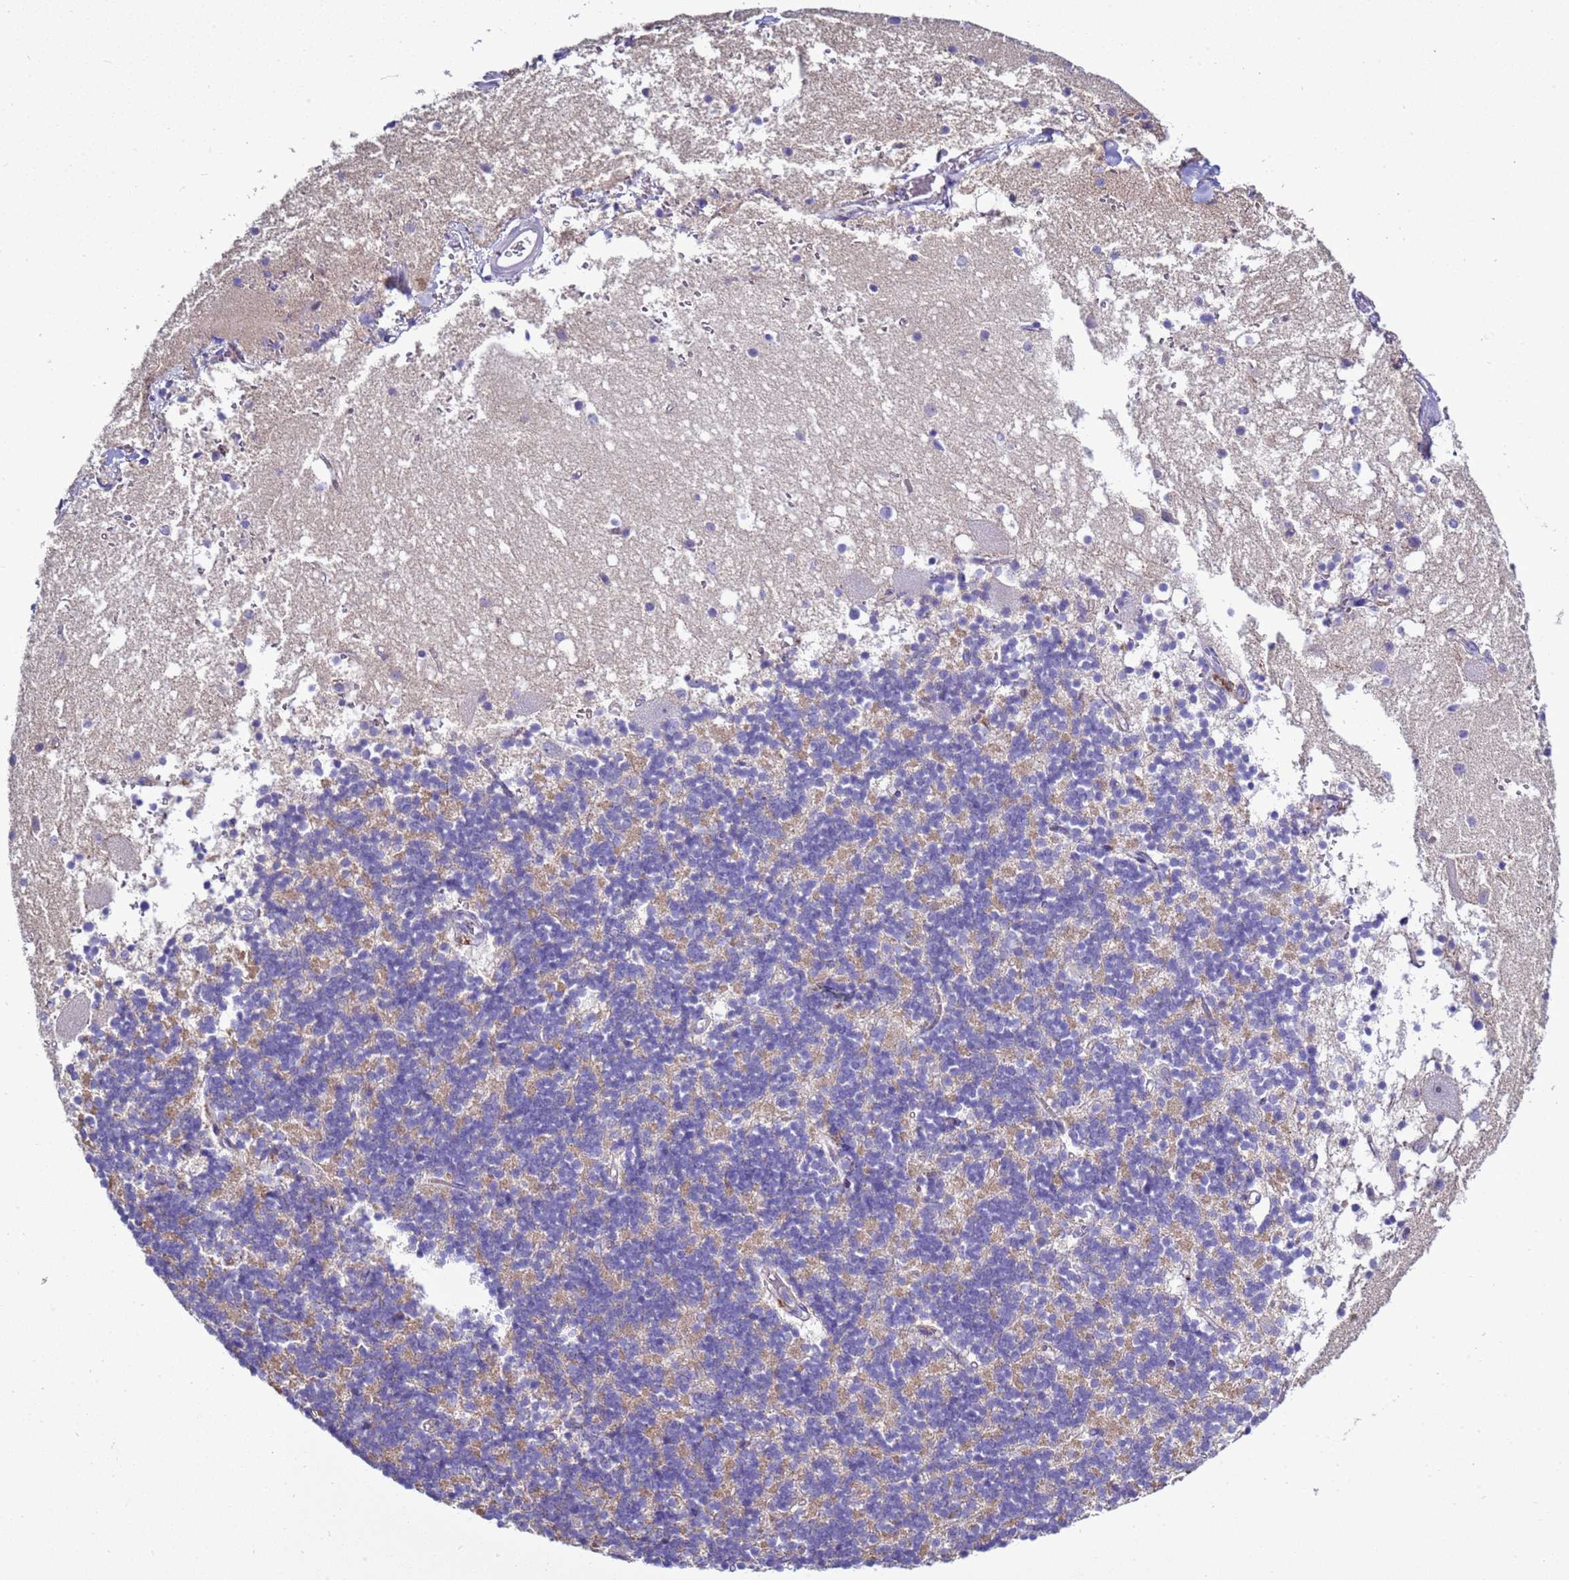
{"staining": {"intensity": "negative", "quantity": "none", "location": "none"}, "tissue": "cerebellum", "cell_type": "Cells in granular layer", "image_type": "normal", "snomed": [{"axis": "morphology", "description": "Normal tissue, NOS"}, {"axis": "topography", "description": "Cerebellum"}], "caption": "This is an IHC image of normal cerebellum. There is no expression in cells in granular layer.", "gene": "NAT1", "patient": {"sex": "male", "age": 54}}